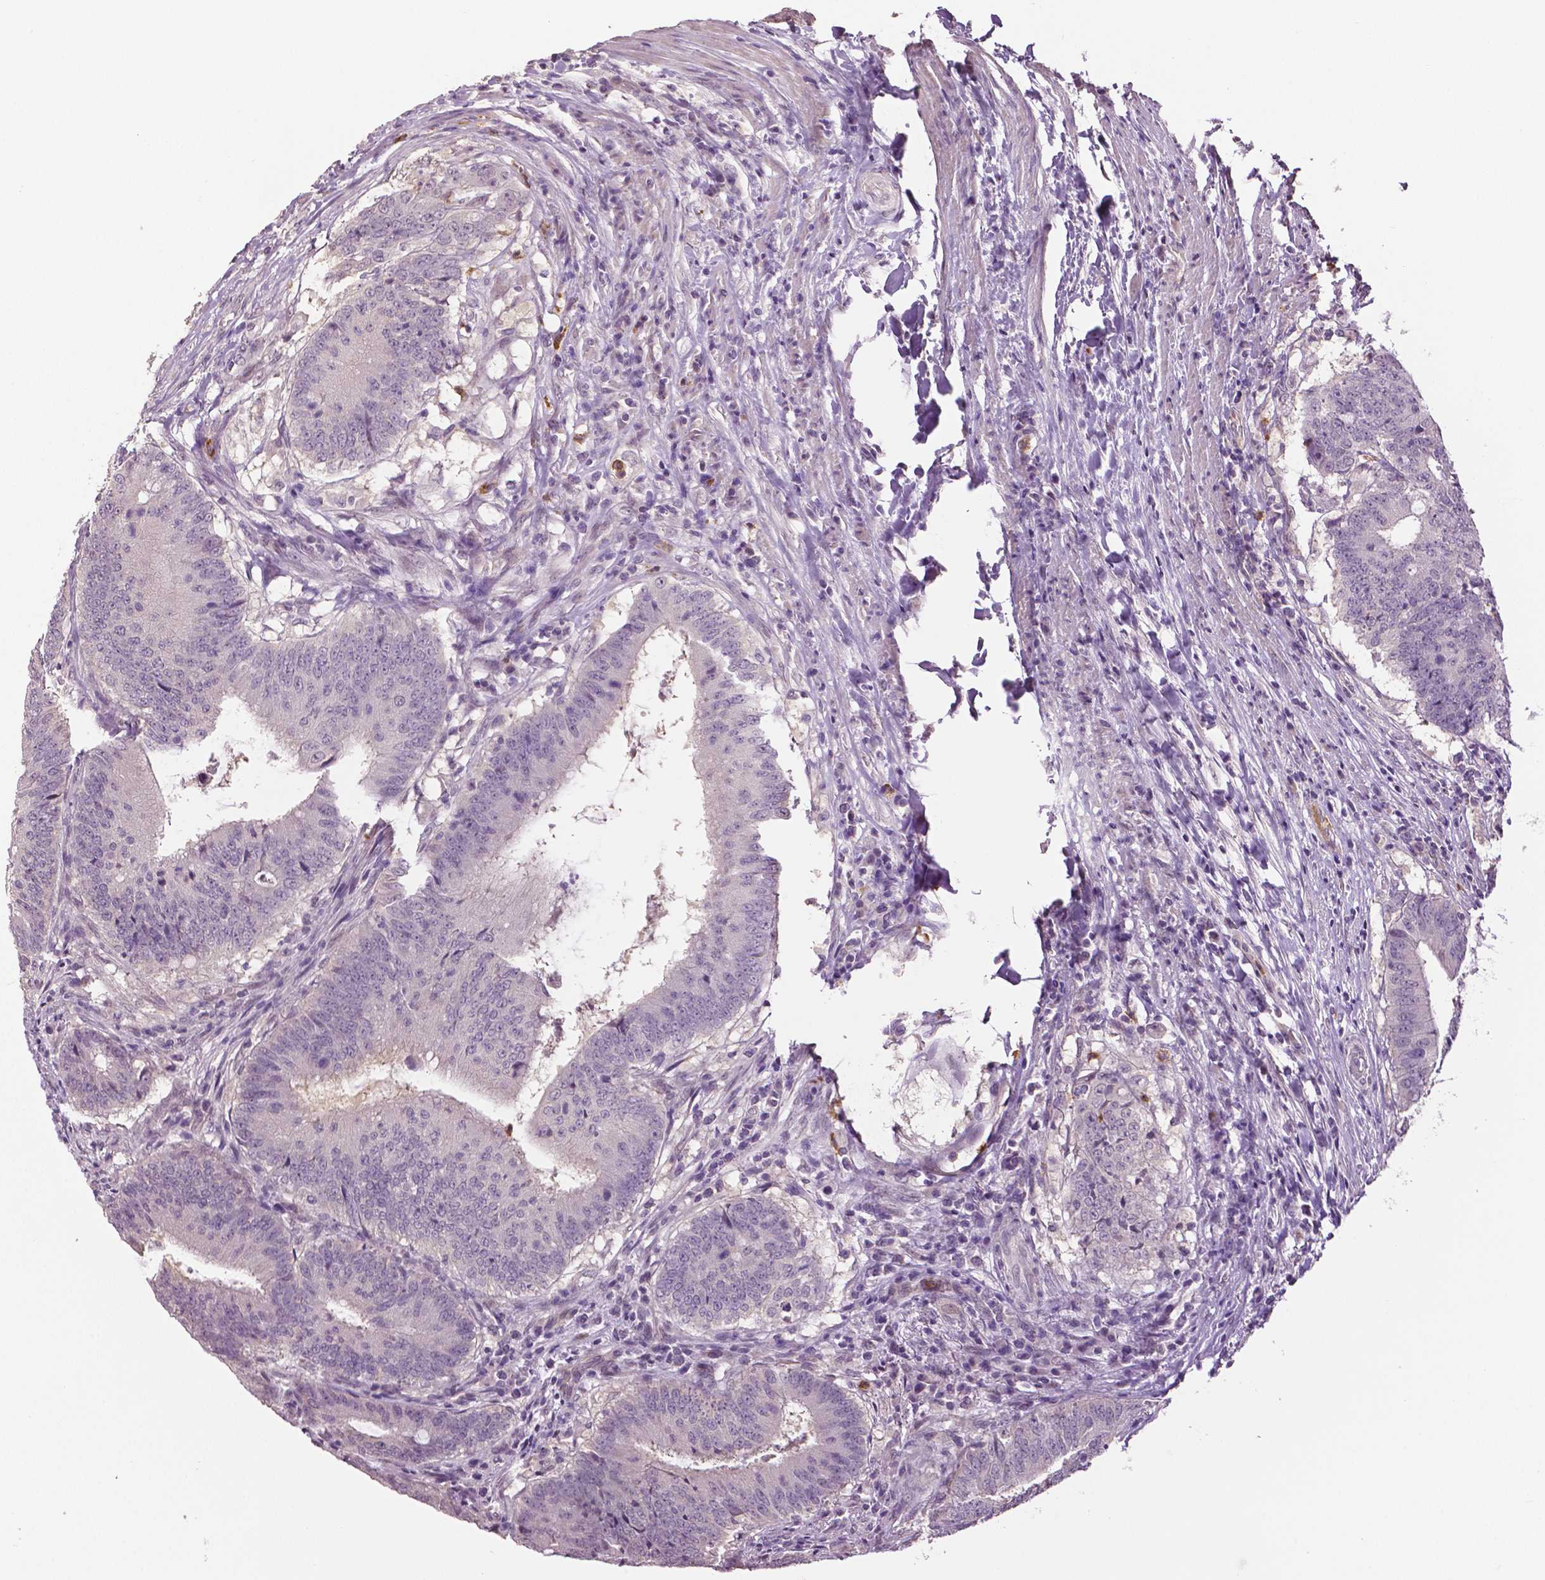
{"staining": {"intensity": "negative", "quantity": "none", "location": "none"}, "tissue": "colorectal cancer", "cell_type": "Tumor cells", "image_type": "cancer", "snomed": [{"axis": "morphology", "description": "Adenocarcinoma, NOS"}, {"axis": "topography", "description": "Colon"}], "caption": "High magnification brightfield microscopy of colorectal adenocarcinoma stained with DAB (brown) and counterstained with hematoxylin (blue): tumor cells show no significant staining.", "gene": "PTPN5", "patient": {"sex": "female", "age": 43}}